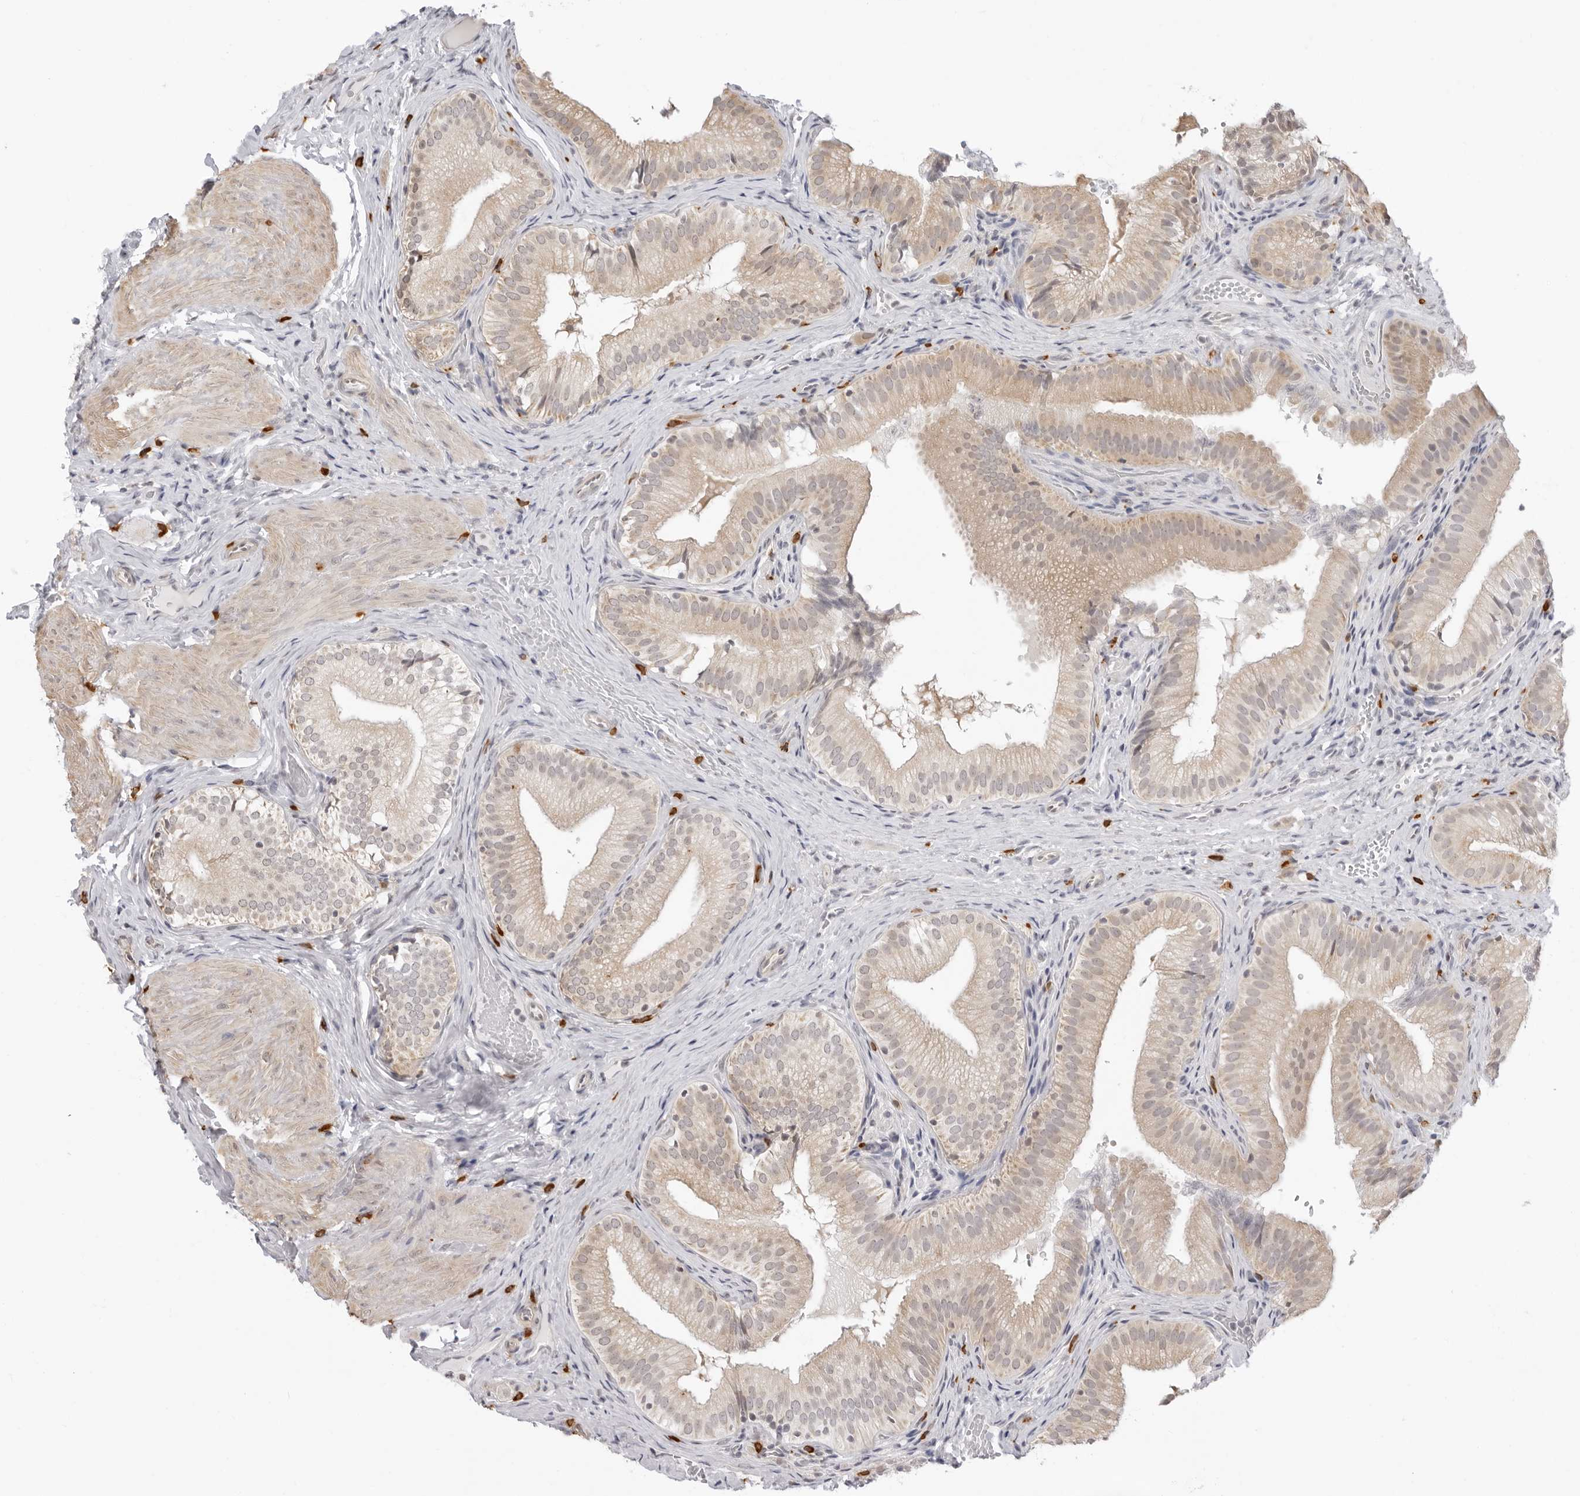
{"staining": {"intensity": "weak", "quantity": ">75%", "location": "cytoplasmic/membranous"}, "tissue": "gallbladder", "cell_type": "Glandular cells", "image_type": "normal", "snomed": [{"axis": "morphology", "description": "Normal tissue, NOS"}, {"axis": "topography", "description": "Gallbladder"}], "caption": "Immunohistochemical staining of unremarkable gallbladder exhibits low levels of weak cytoplasmic/membranous expression in approximately >75% of glandular cells. The staining was performed using DAB to visualize the protein expression in brown, while the nuclei were stained in blue with hematoxylin (Magnification: 20x).", "gene": "FDPS", "patient": {"sex": "female", "age": 30}}